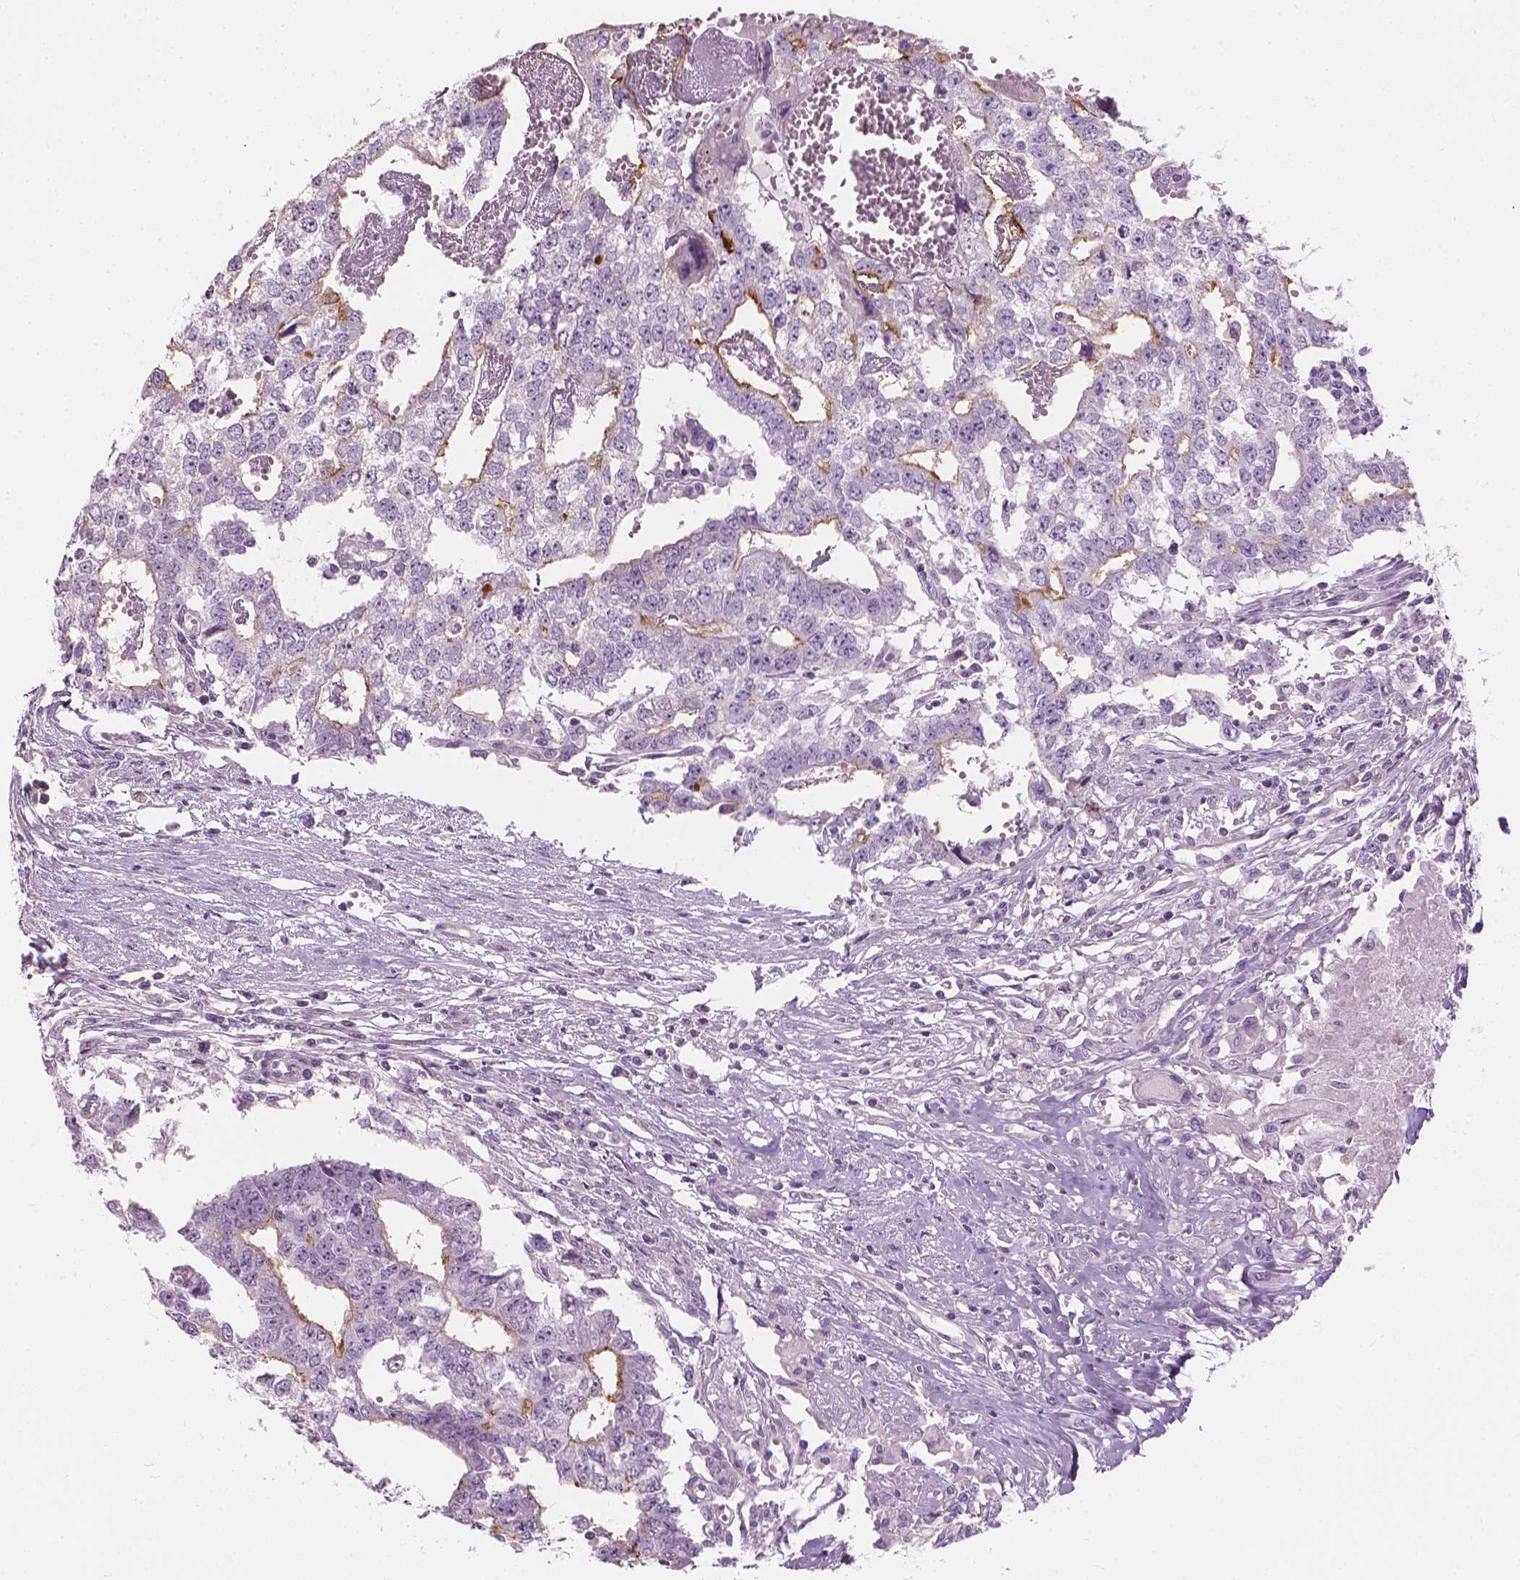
{"staining": {"intensity": "negative", "quantity": "none", "location": "none"}, "tissue": "testis cancer", "cell_type": "Tumor cells", "image_type": "cancer", "snomed": [{"axis": "morphology", "description": "Carcinoma, Embryonal, NOS"}, {"axis": "morphology", "description": "Teratoma, malignant, NOS"}, {"axis": "topography", "description": "Testis"}], "caption": "Human testis cancer (malignant teratoma) stained for a protein using immunohistochemistry shows no expression in tumor cells.", "gene": "GPRC5A", "patient": {"sex": "male", "age": 24}}